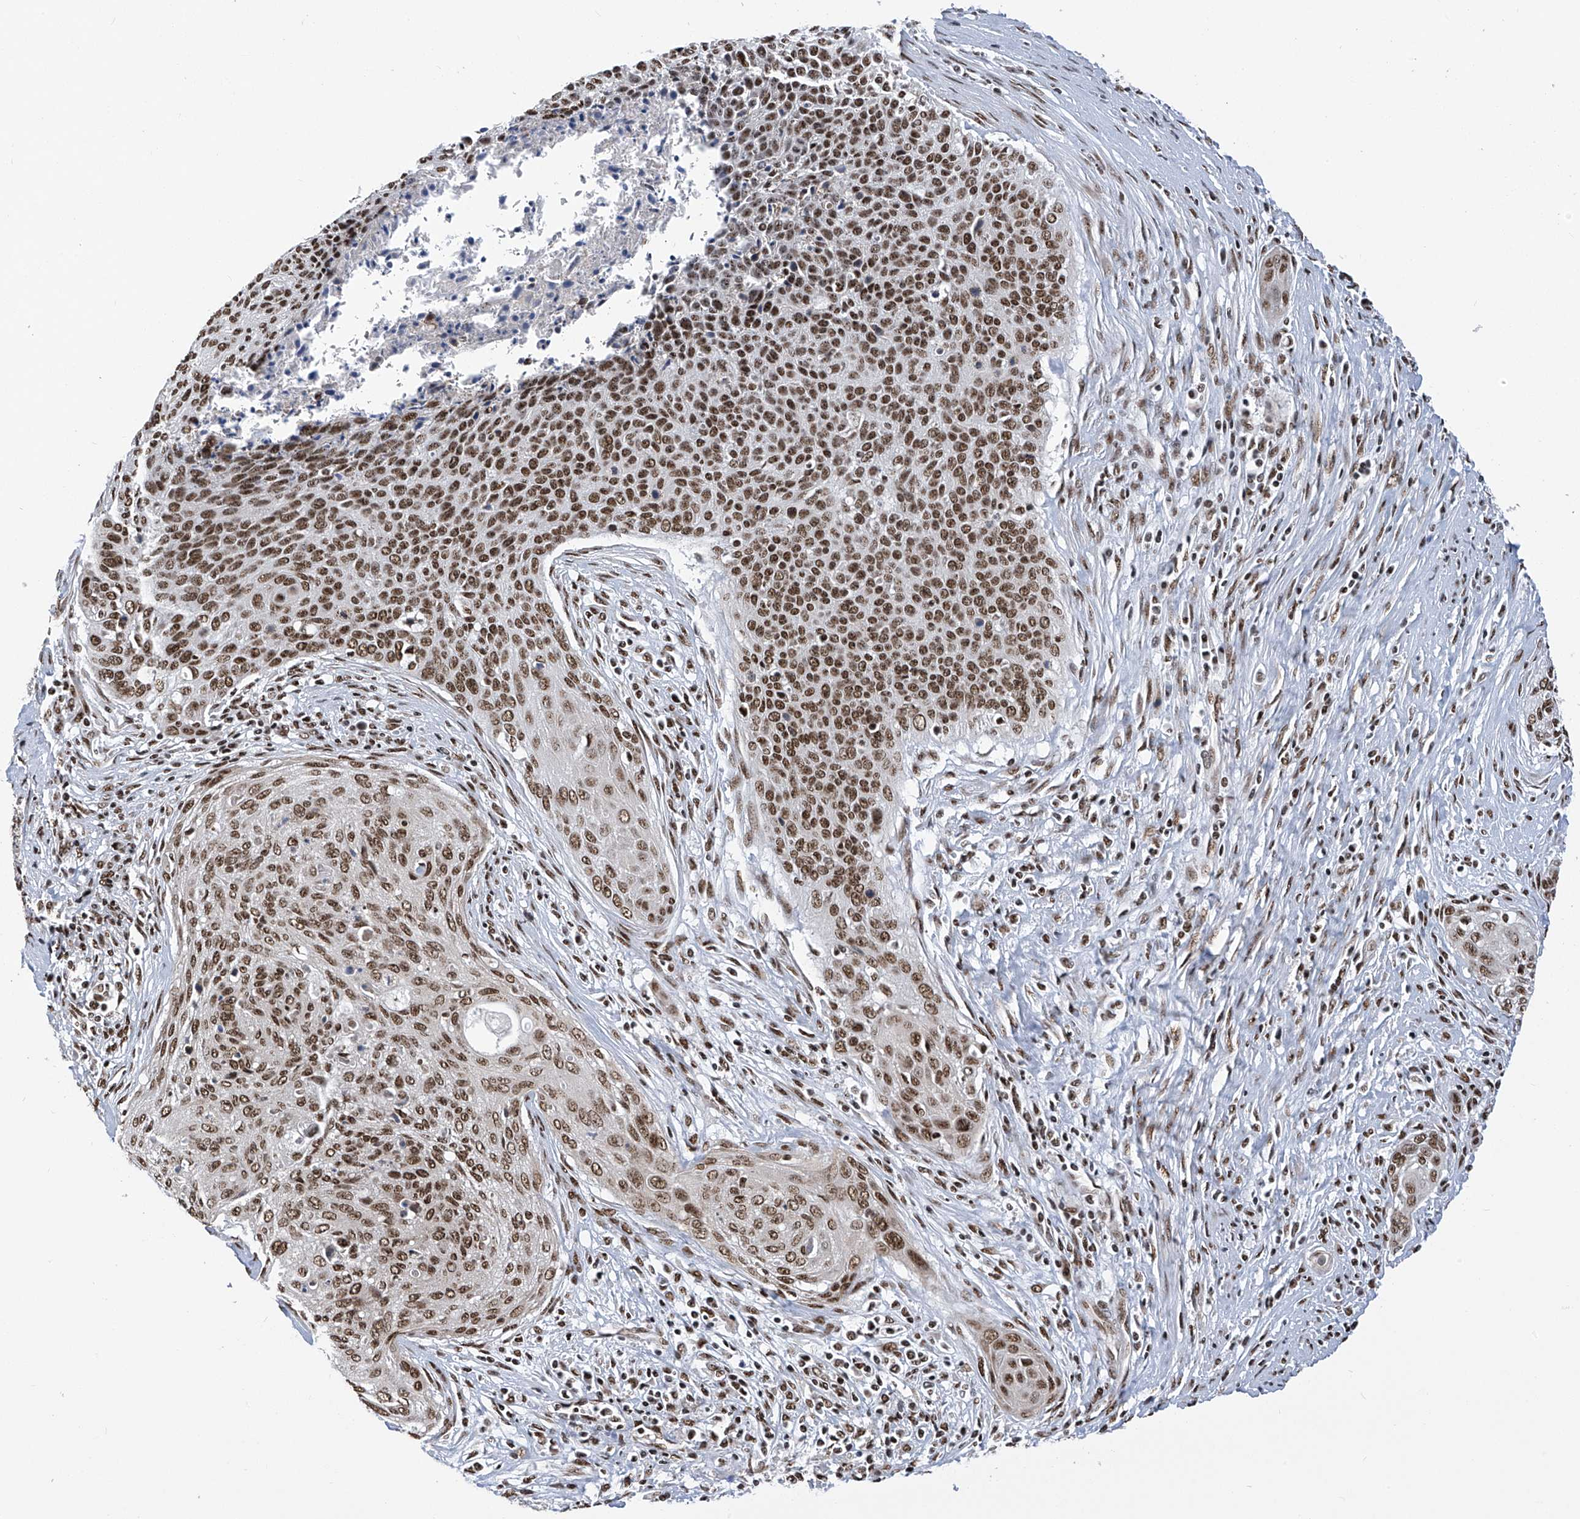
{"staining": {"intensity": "moderate", "quantity": ">75%", "location": "nuclear"}, "tissue": "cervical cancer", "cell_type": "Tumor cells", "image_type": "cancer", "snomed": [{"axis": "morphology", "description": "Squamous cell carcinoma, NOS"}, {"axis": "topography", "description": "Cervix"}], "caption": "This photomicrograph shows cervical cancer (squamous cell carcinoma) stained with immunohistochemistry to label a protein in brown. The nuclear of tumor cells show moderate positivity for the protein. Nuclei are counter-stained blue.", "gene": "APLF", "patient": {"sex": "female", "age": 55}}